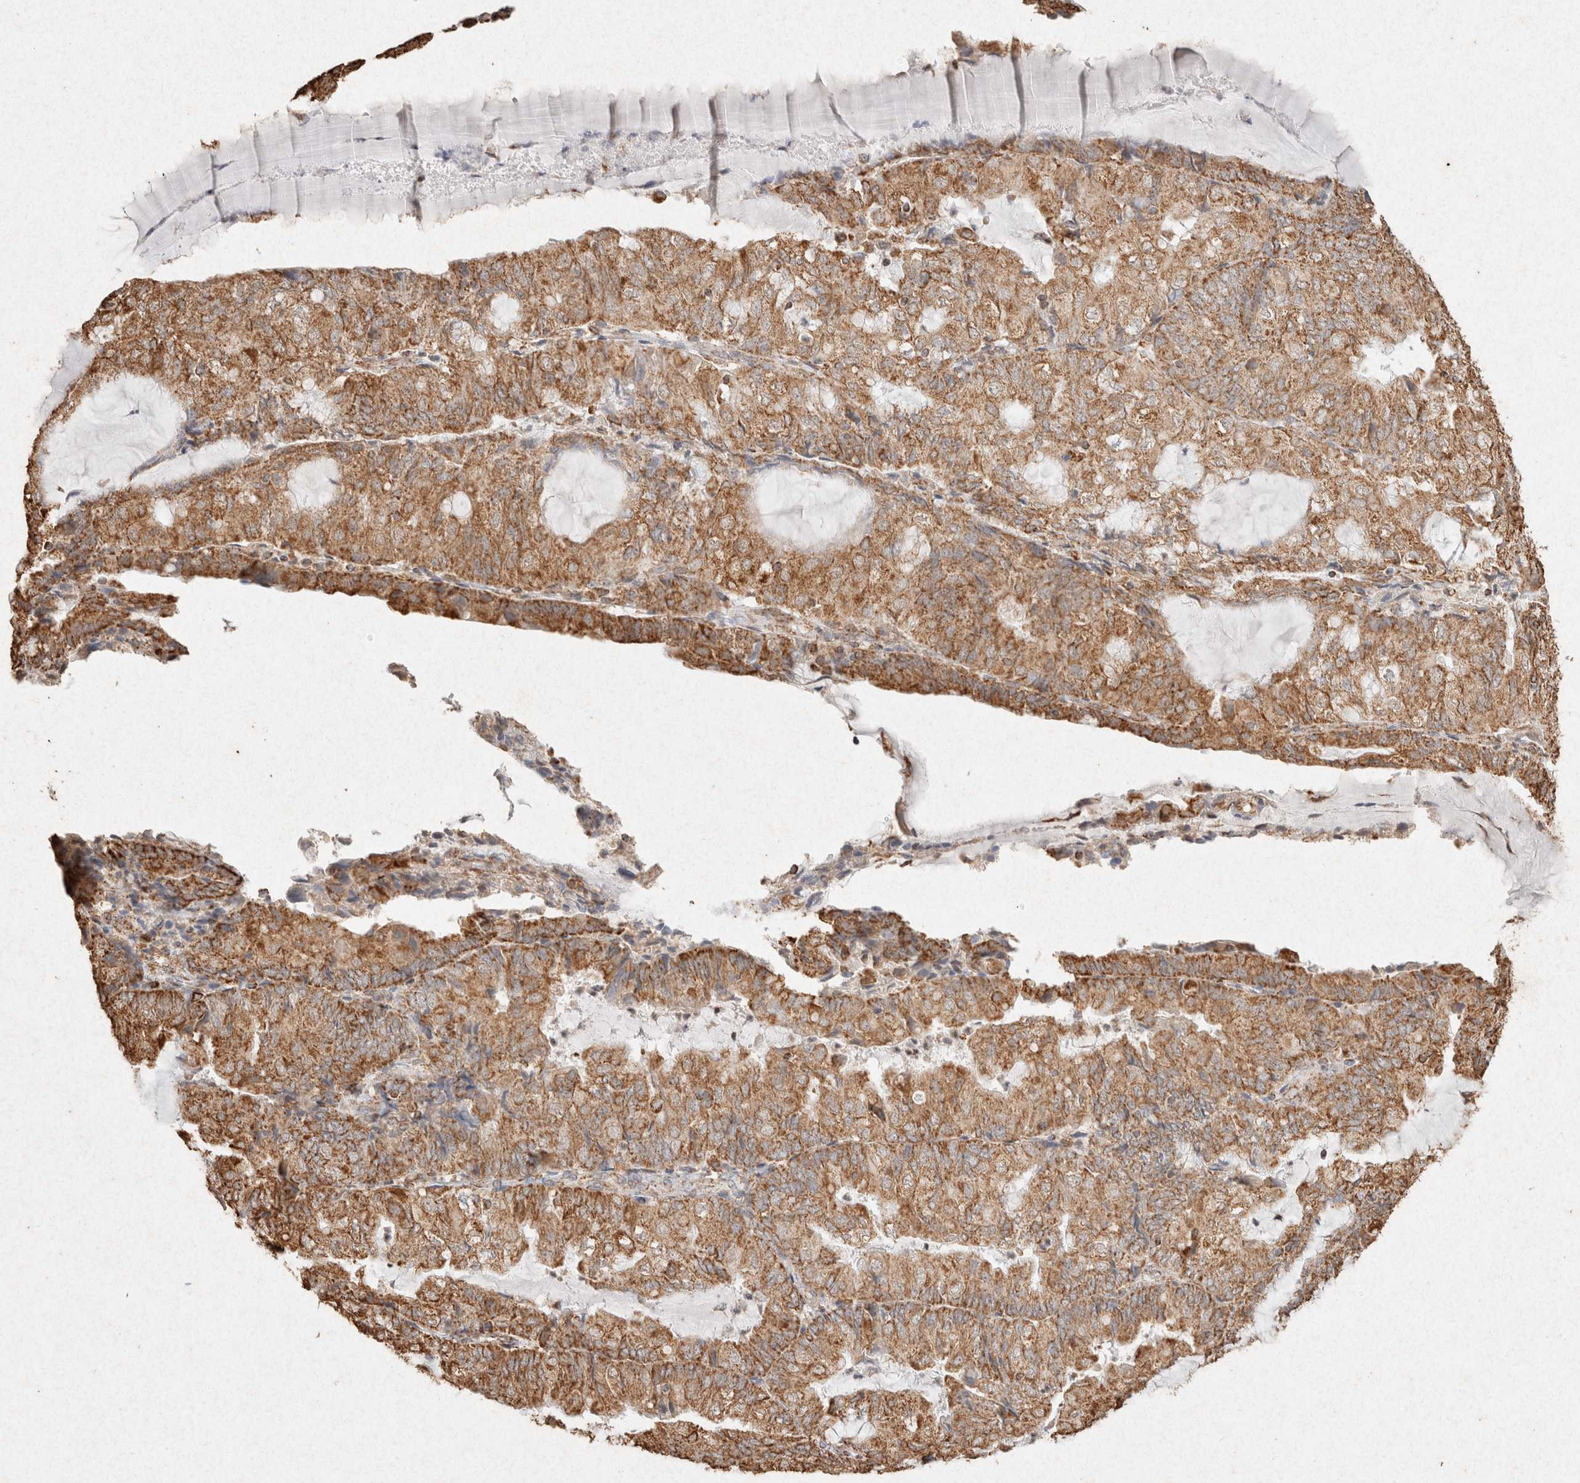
{"staining": {"intensity": "moderate", "quantity": ">75%", "location": "cytoplasmic/membranous"}, "tissue": "endometrial cancer", "cell_type": "Tumor cells", "image_type": "cancer", "snomed": [{"axis": "morphology", "description": "Adenocarcinoma, NOS"}, {"axis": "topography", "description": "Endometrium"}], "caption": "Human endometrial cancer stained for a protein (brown) displays moderate cytoplasmic/membranous positive staining in about >75% of tumor cells.", "gene": "SDC2", "patient": {"sex": "female", "age": 81}}